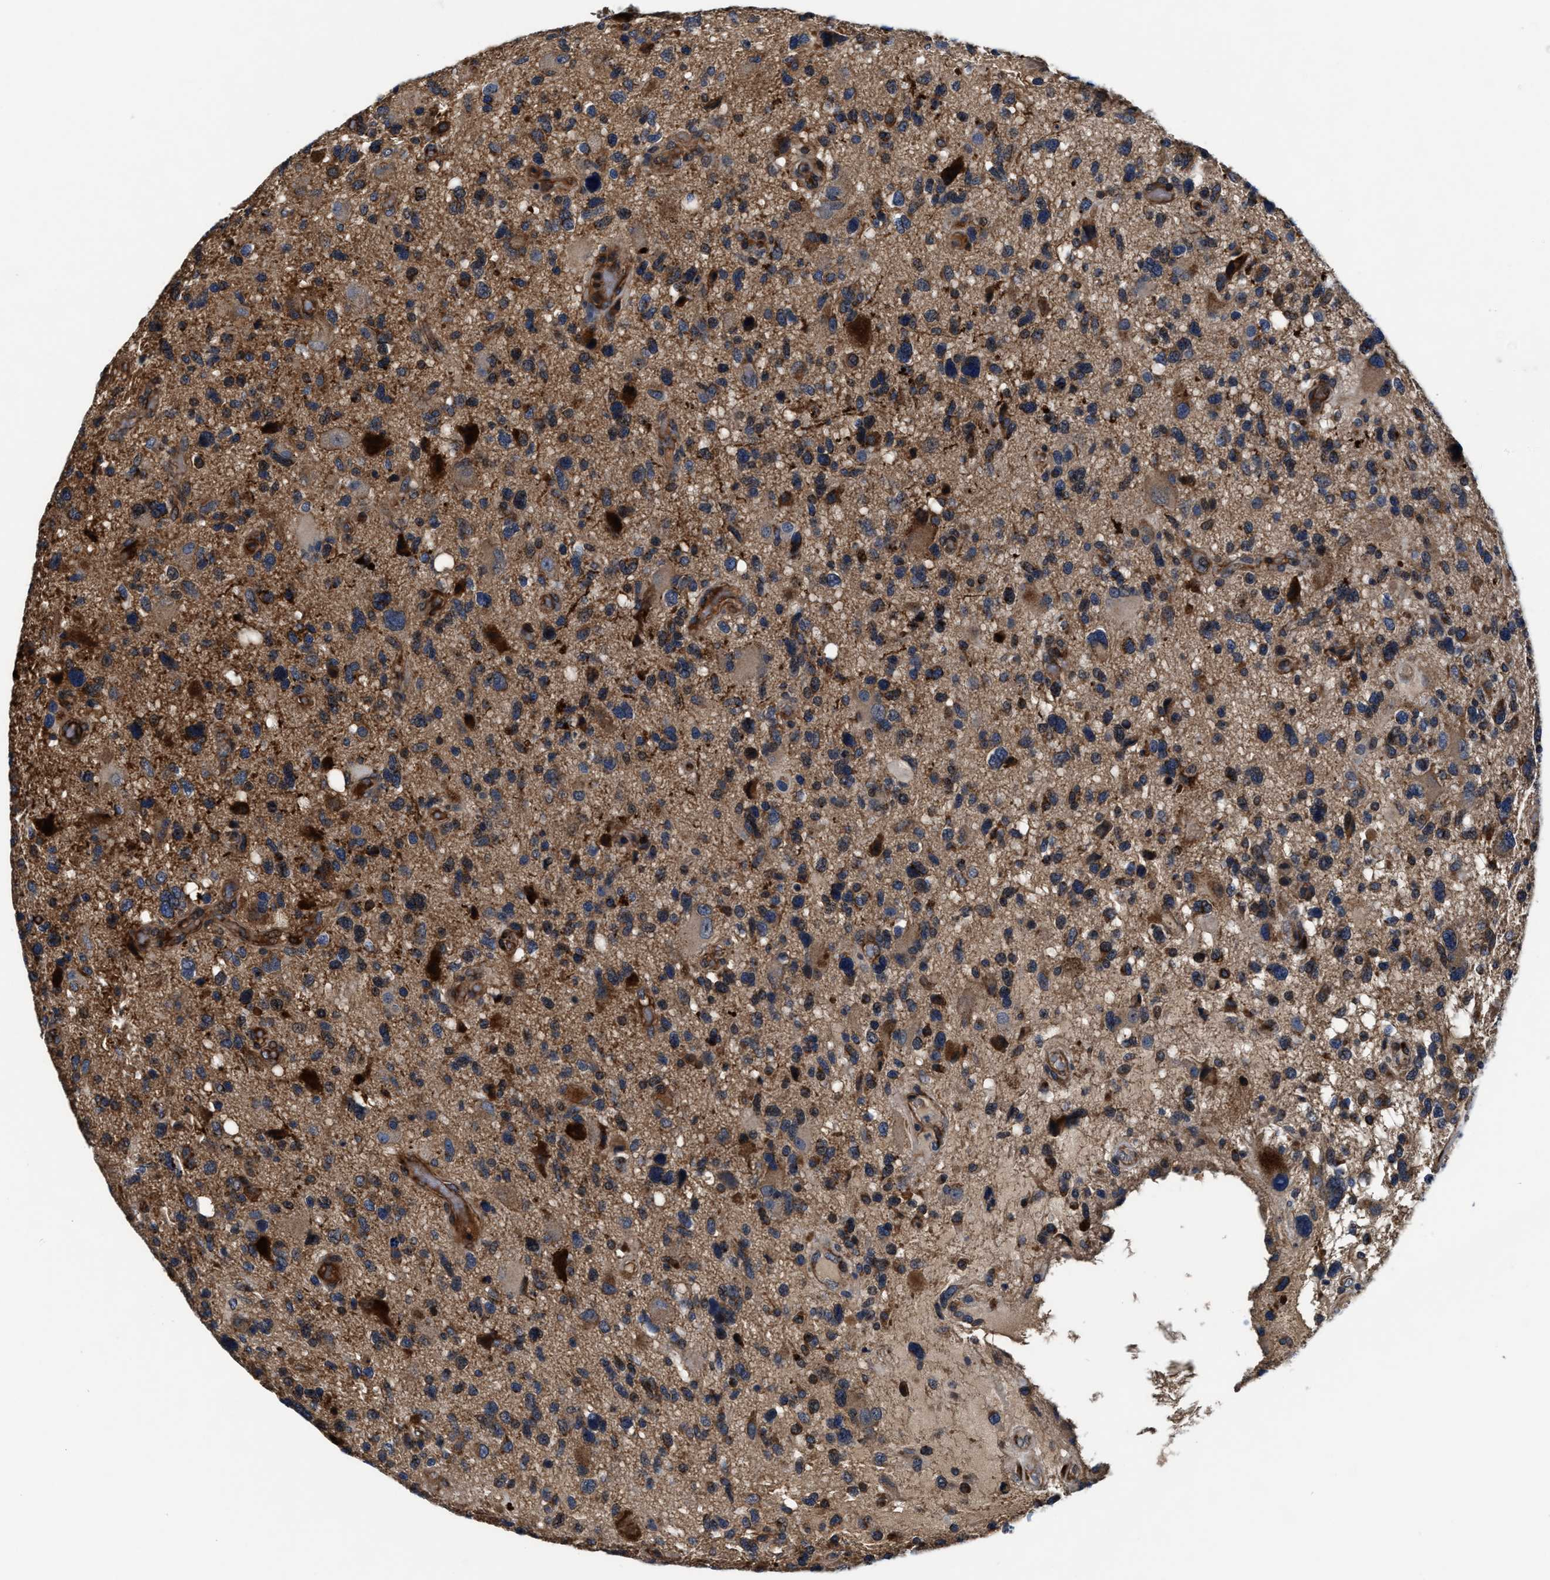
{"staining": {"intensity": "moderate", "quantity": ">75%", "location": "cytoplasmic/membranous"}, "tissue": "glioma", "cell_type": "Tumor cells", "image_type": "cancer", "snomed": [{"axis": "morphology", "description": "Glioma, malignant, High grade"}, {"axis": "topography", "description": "Brain"}], "caption": "Glioma stained for a protein (brown) reveals moderate cytoplasmic/membranous positive expression in approximately >75% of tumor cells.", "gene": "SLC12A2", "patient": {"sex": "male", "age": 33}}